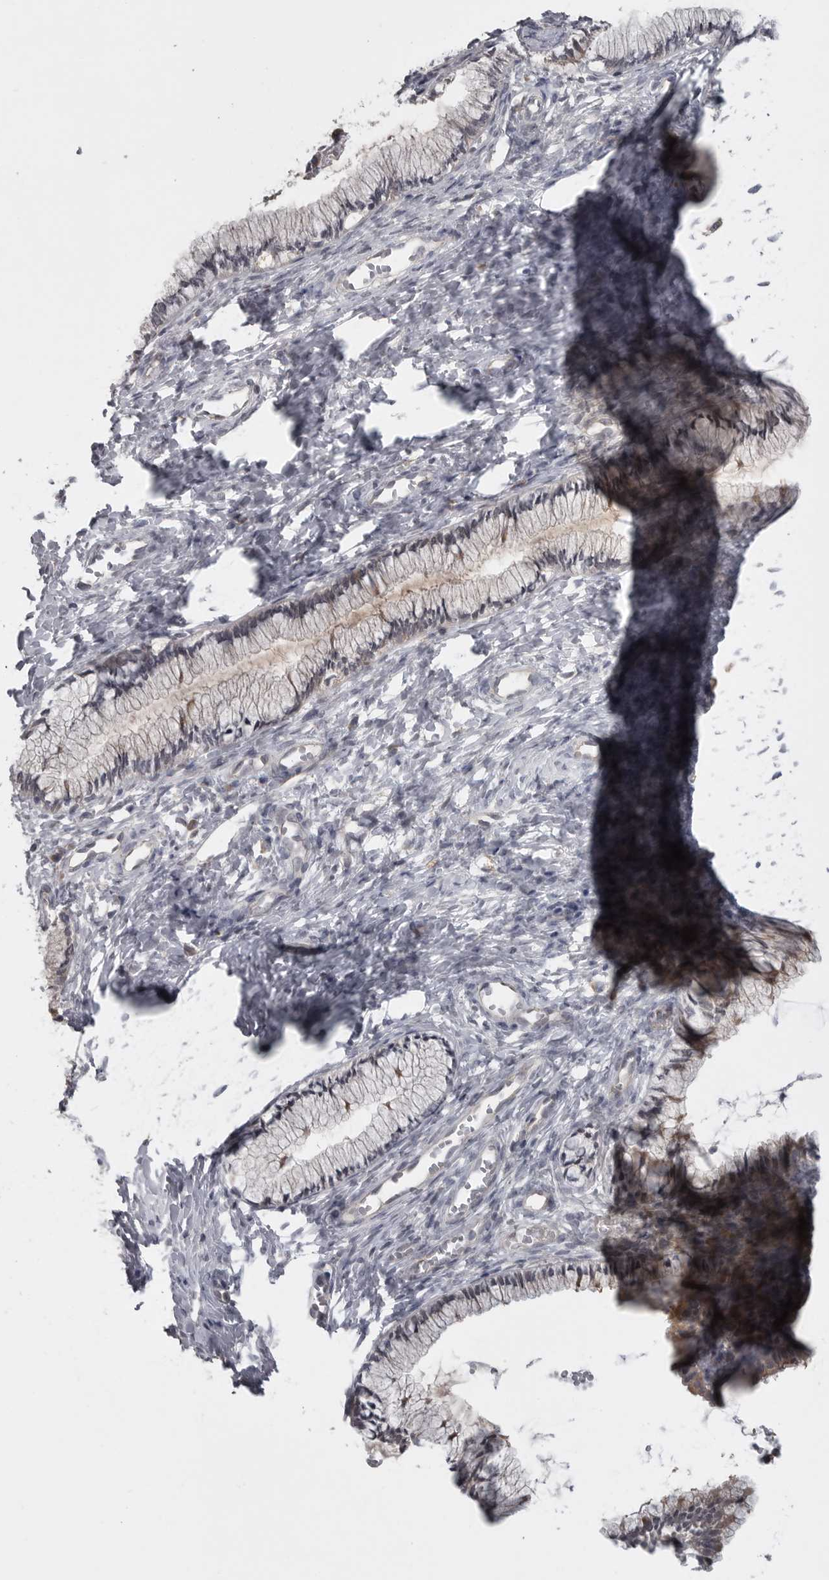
{"staining": {"intensity": "weak", "quantity": "<25%", "location": "cytoplasmic/membranous"}, "tissue": "cervix", "cell_type": "Glandular cells", "image_type": "normal", "snomed": [{"axis": "morphology", "description": "Normal tissue, NOS"}, {"axis": "topography", "description": "Cervix"}], "caption": "There is no significant expression in glandular cells of cervix. (DAB IHC visualized using brightfield microscopy, high magnification).", "gene": "PHF13", "patient": {"sex": "female", "age": 27}}